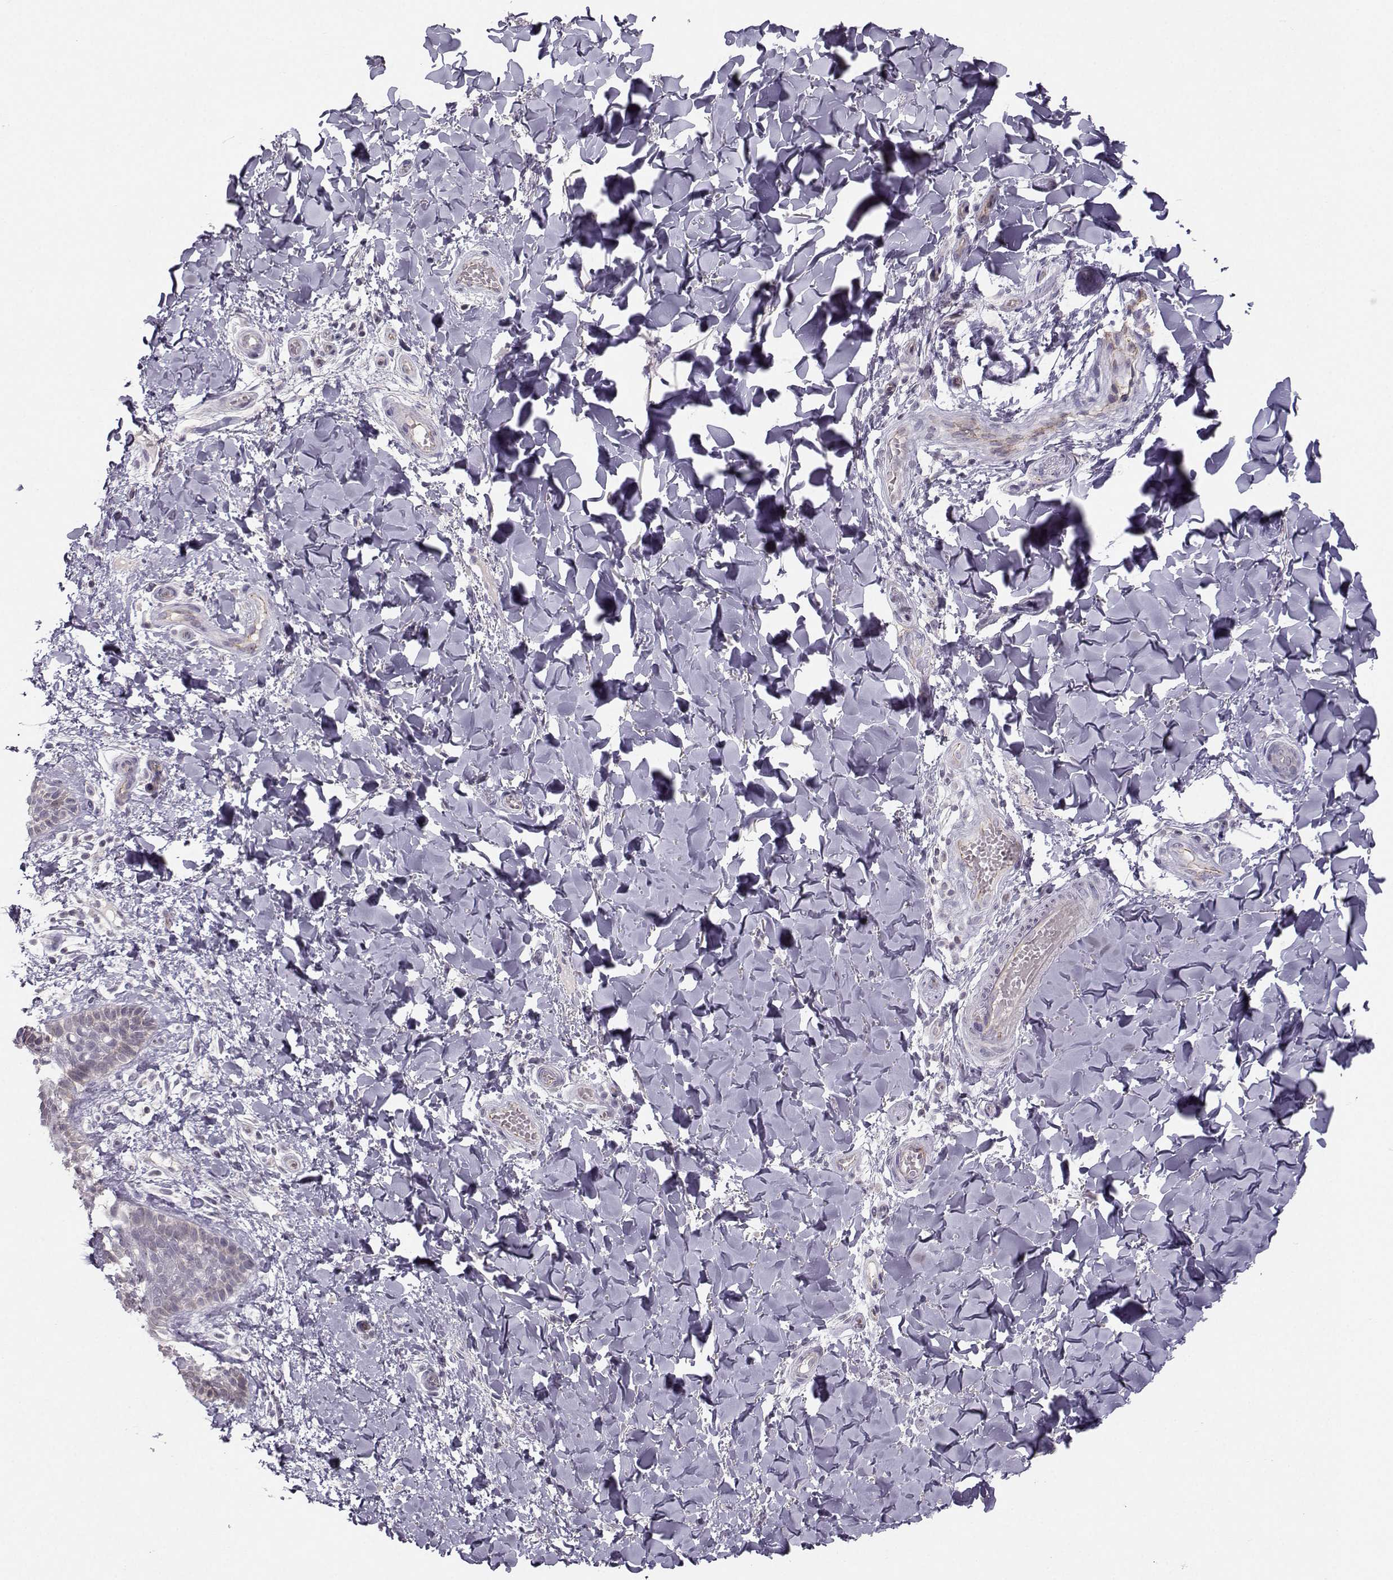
{"staining": {"intensity": "negative", "quantity": "none", "location": "none"}, "tissue": "skin", "cell_type": "Epidermal cells", "image_type": "normal", "snomed": [{"axis": "morphology", "description": "Normal tissue, NOS"}, {"axis": "topography", "description": "Anal"}], "caption": "Protein analysis of normal skin shows no significant staining in epidermal cells.", "gene": "MAST1", "patient": {"sex": "male", "age": 36}}